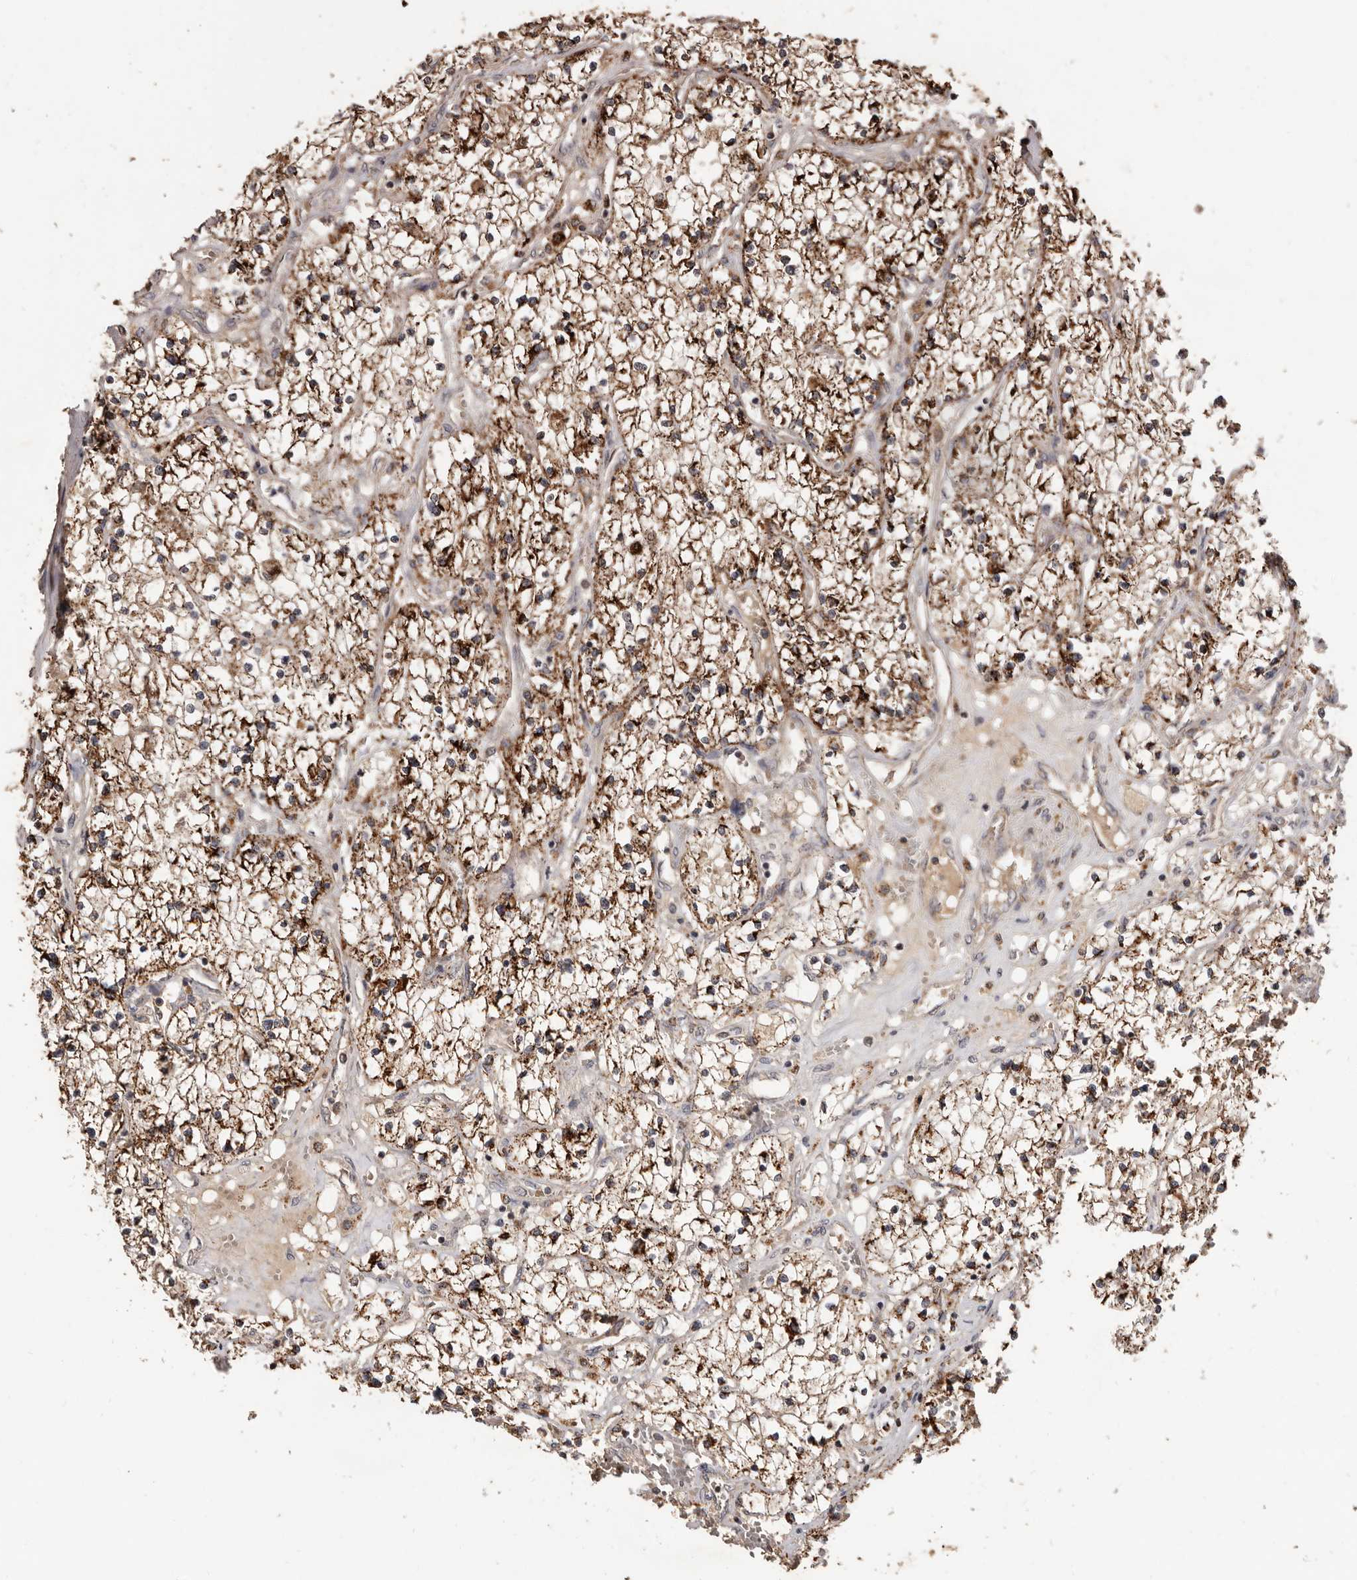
{"staining": {"intensity": "moderate", "quantity": ">75%", "location": "cytoplasmic/membranous"}, "tissue": "renal cancer", "cell_type": "Tumor cells", "image_type": "cancer", "snomed": [{"axis": "morphology", "description": "Normal tissue, NOS"}, {"axis": "morphology", "description": "Adenocarcinoma, NOS"}, {"axis": "topography", "description": "Kidney"}], "caption": "A micrograph of human adenocarcinoma (renal) stained for a protein exhibits moderate cytoplasmic/membranous brown staining in tumor cells. Nuclei are stained in blue.", "gene": "AKAP7", "patient": {"sex": "male", "age": 68}}